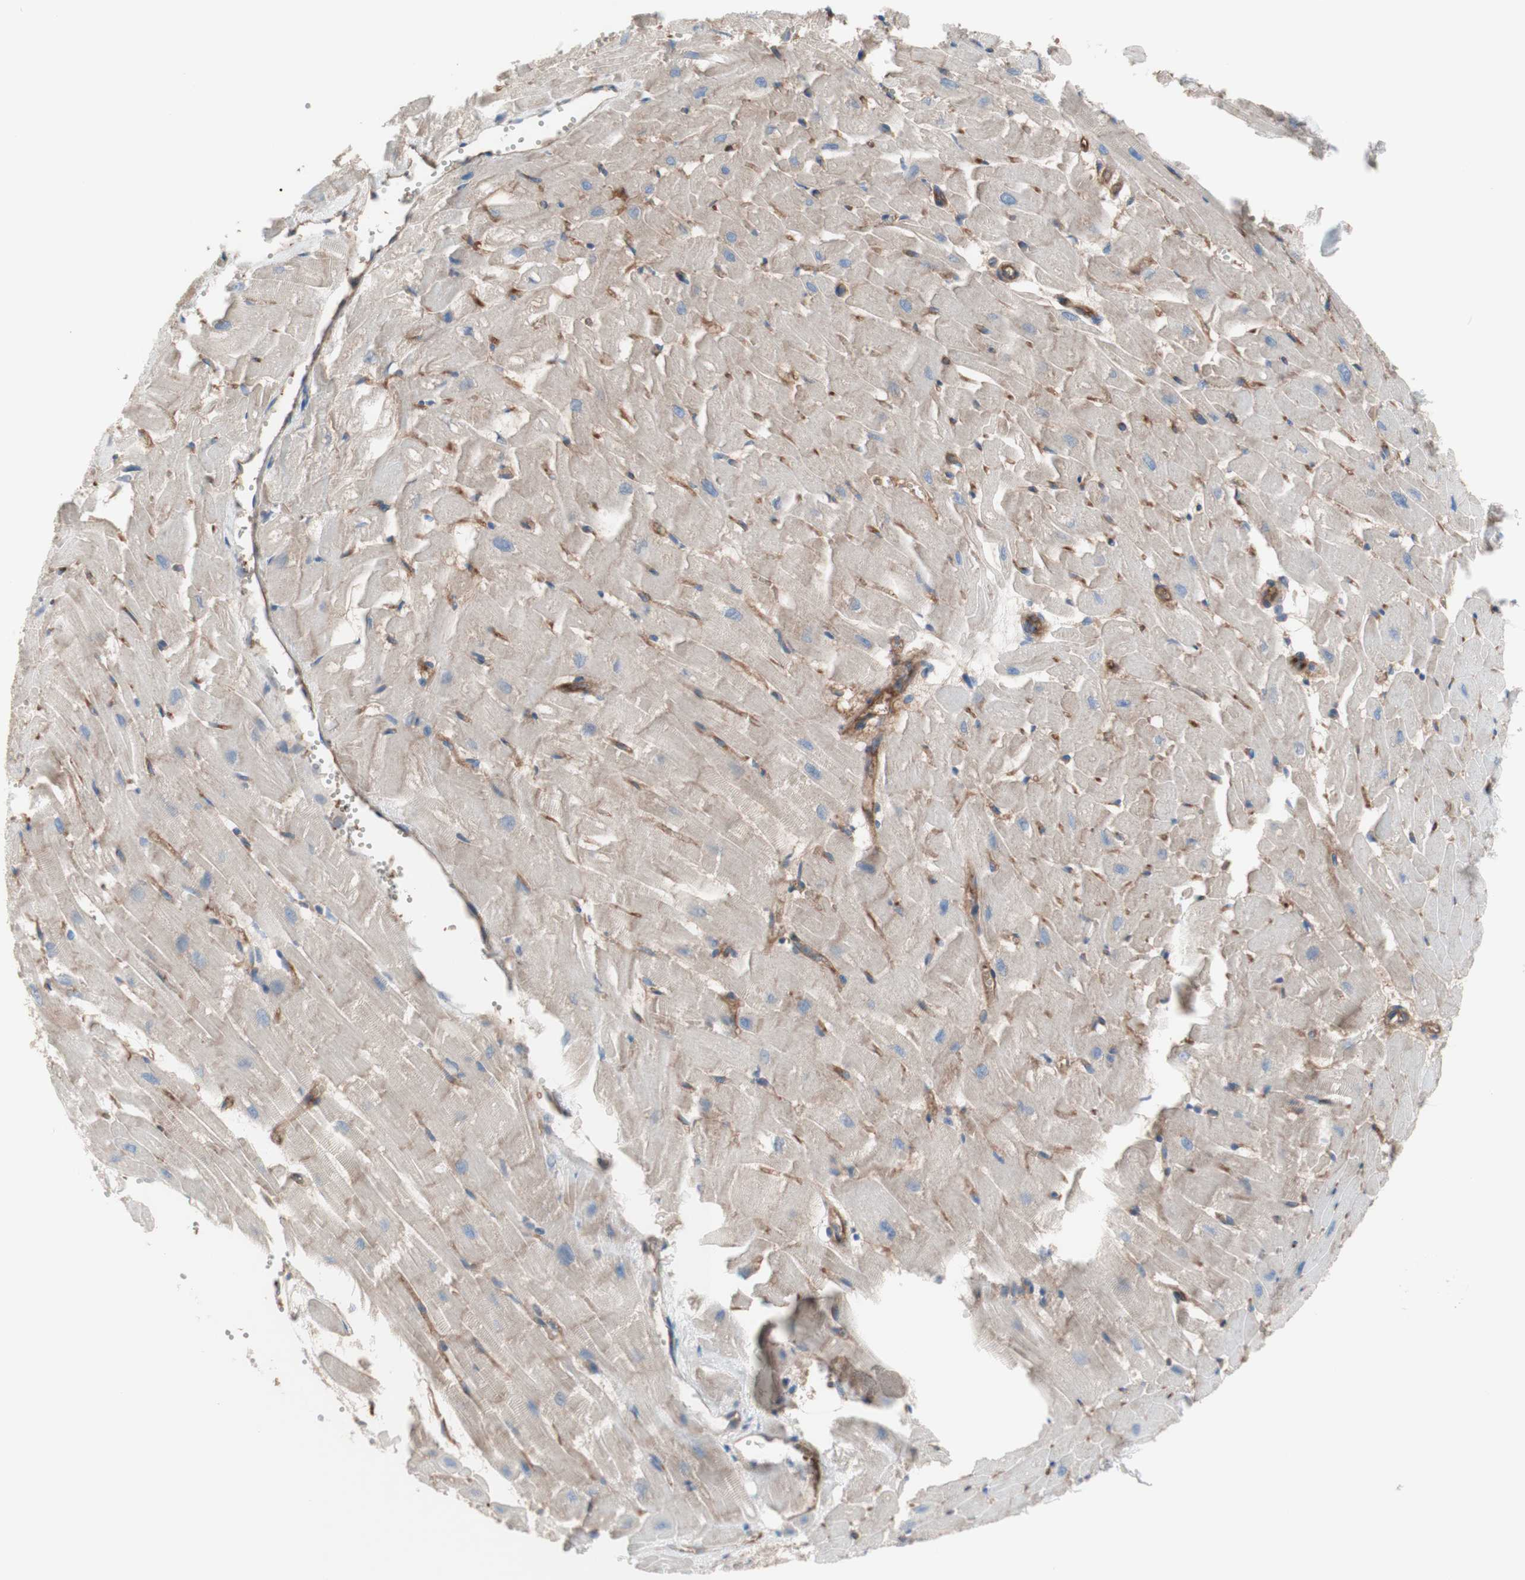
{"staining": {"intensity": "weak", "quantity": "25%-75%", "location": "cytoplasmic/membranous"}, "tissue": "heart muscle", "cell_type": "Cardiomyocytes", "image_type": "normal", "snomed": [{"axis": "morphology", "description": "Normal tissue, NOS"}, {"axis": "topography", "description": "Heart"}], "caption": "Heart muscle stained with IHC exhibits weak cytoplasmic/membranous staining in approximately 25%-75% of cardiomyocytes. (Brightfield microscopy of DAB IHC at high magnification).", "gene": "CD46", "patient": {"sex": "female", "age": 19}}